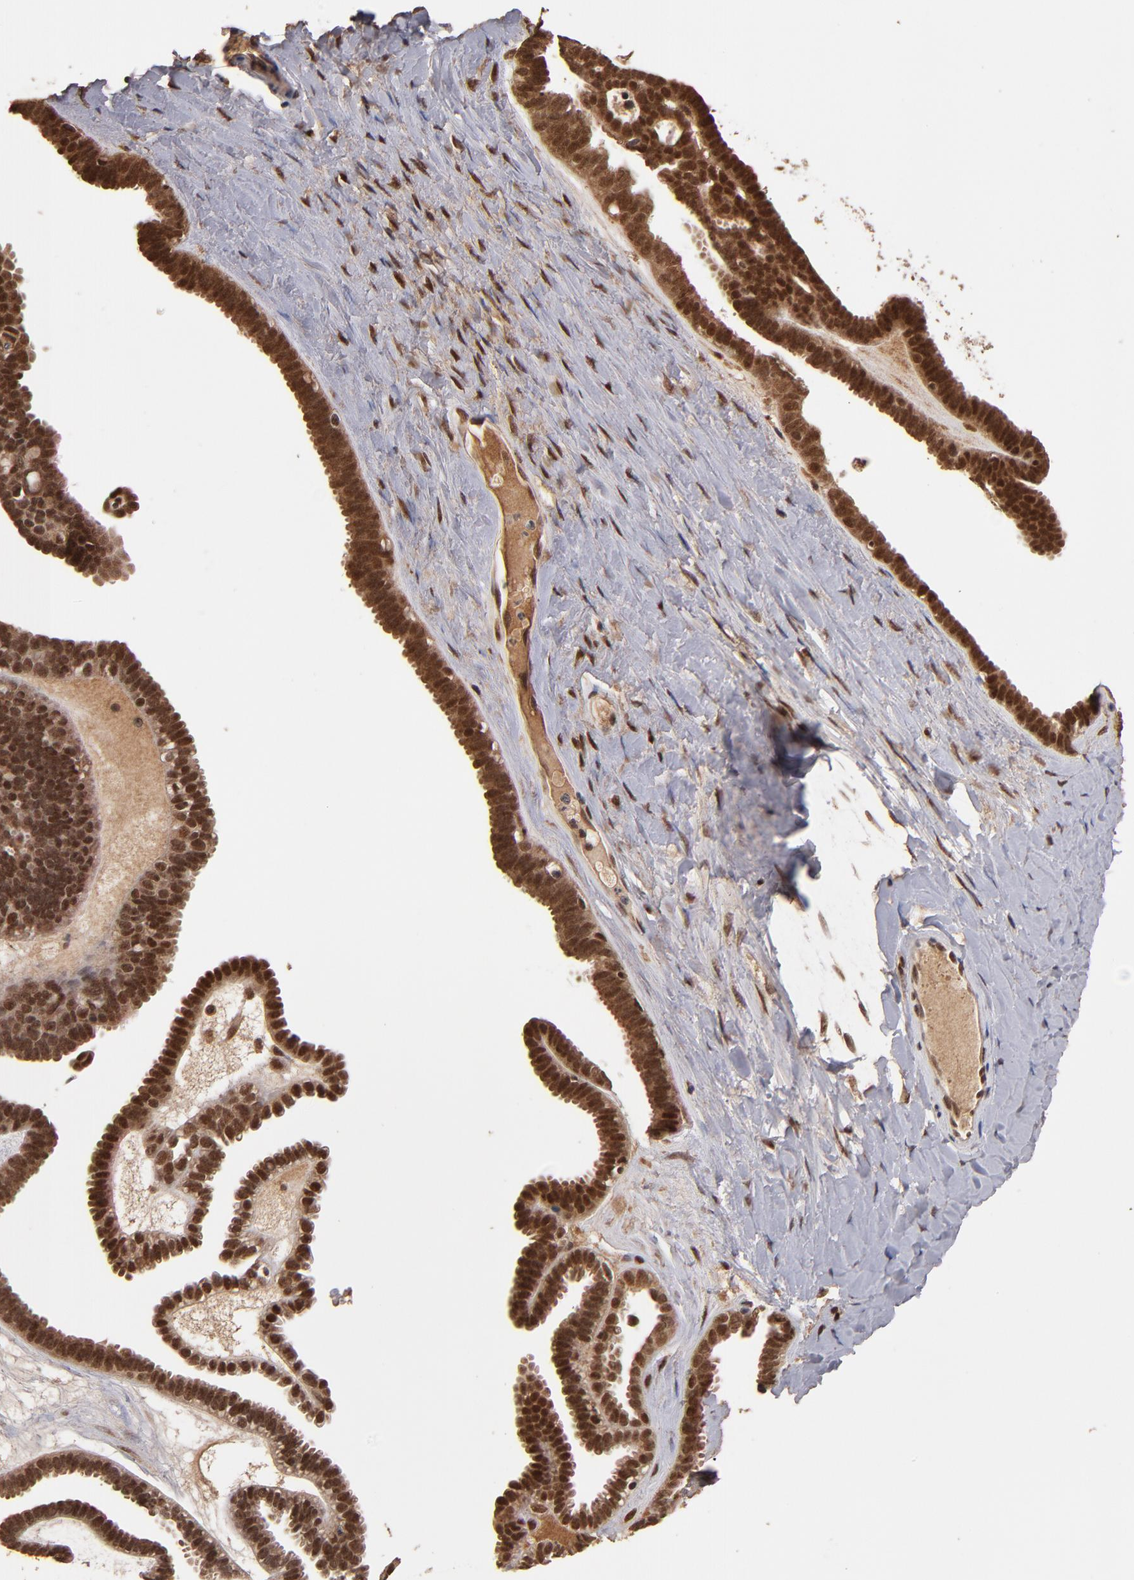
{"staining": {"intensity": "moderate", "quantity": ">75%", "location": "cytoplasmic/membranous,nuclear"}, "tissue": "ovarian cancer", "cell_type": "Tumor cells", "image_type": "cancer", "snomed": [{"axis": "morphology", "description": "Cystadenocarcinoma, serous, NOS"}, {"axis": "topography", "description": "Ovary"}], "caption": "A high-resolution micrograph shows immunohistochemistry staining of ovarian serous cystadenocarcinoma, which shows moderate cytoplasmic/membranous and nuclear expression in approximately >75% of tumor cells.", "gene": "EAPP", "patient": {"sex": "female", "age": 71}}